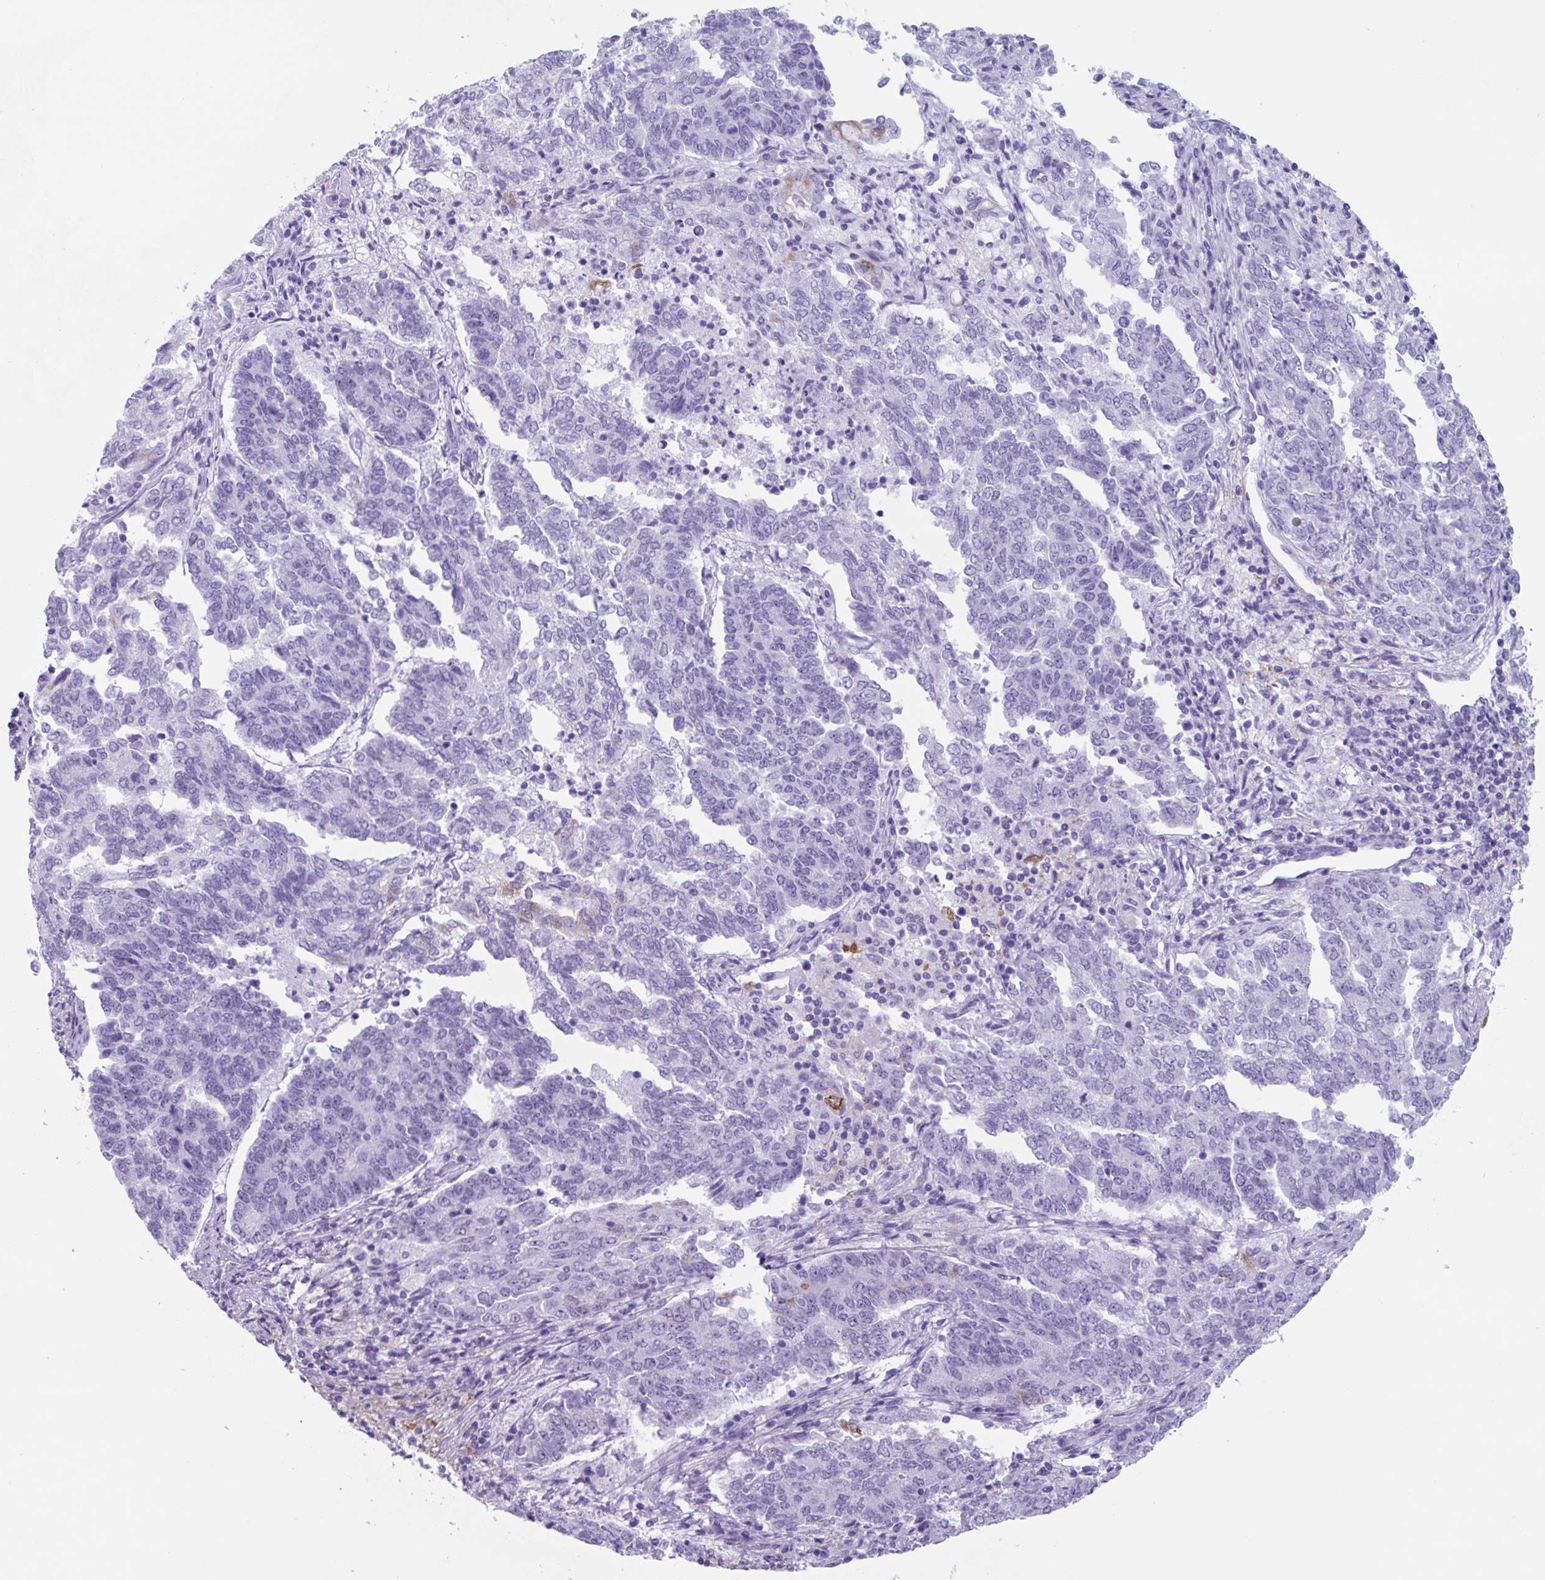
{"staining": {"intensity": "negative", "quantity": "none", "location": "none"}, "tissue": "endometrial cancer", "cell_type": "Tumor cells", "image_type": "cancer", "snomed": [{"axis": "morphology", "description": "Adenocarcinoma, NOS"}, {"axis": "topography", "description": "Endometrium"}], "caption": "Immunohistochemistry of endometrial adenocarcinoma shows no staining in tumor cells.", "gene": "TNFRSF8", "patient": {"sex": "female", "age": 80}}